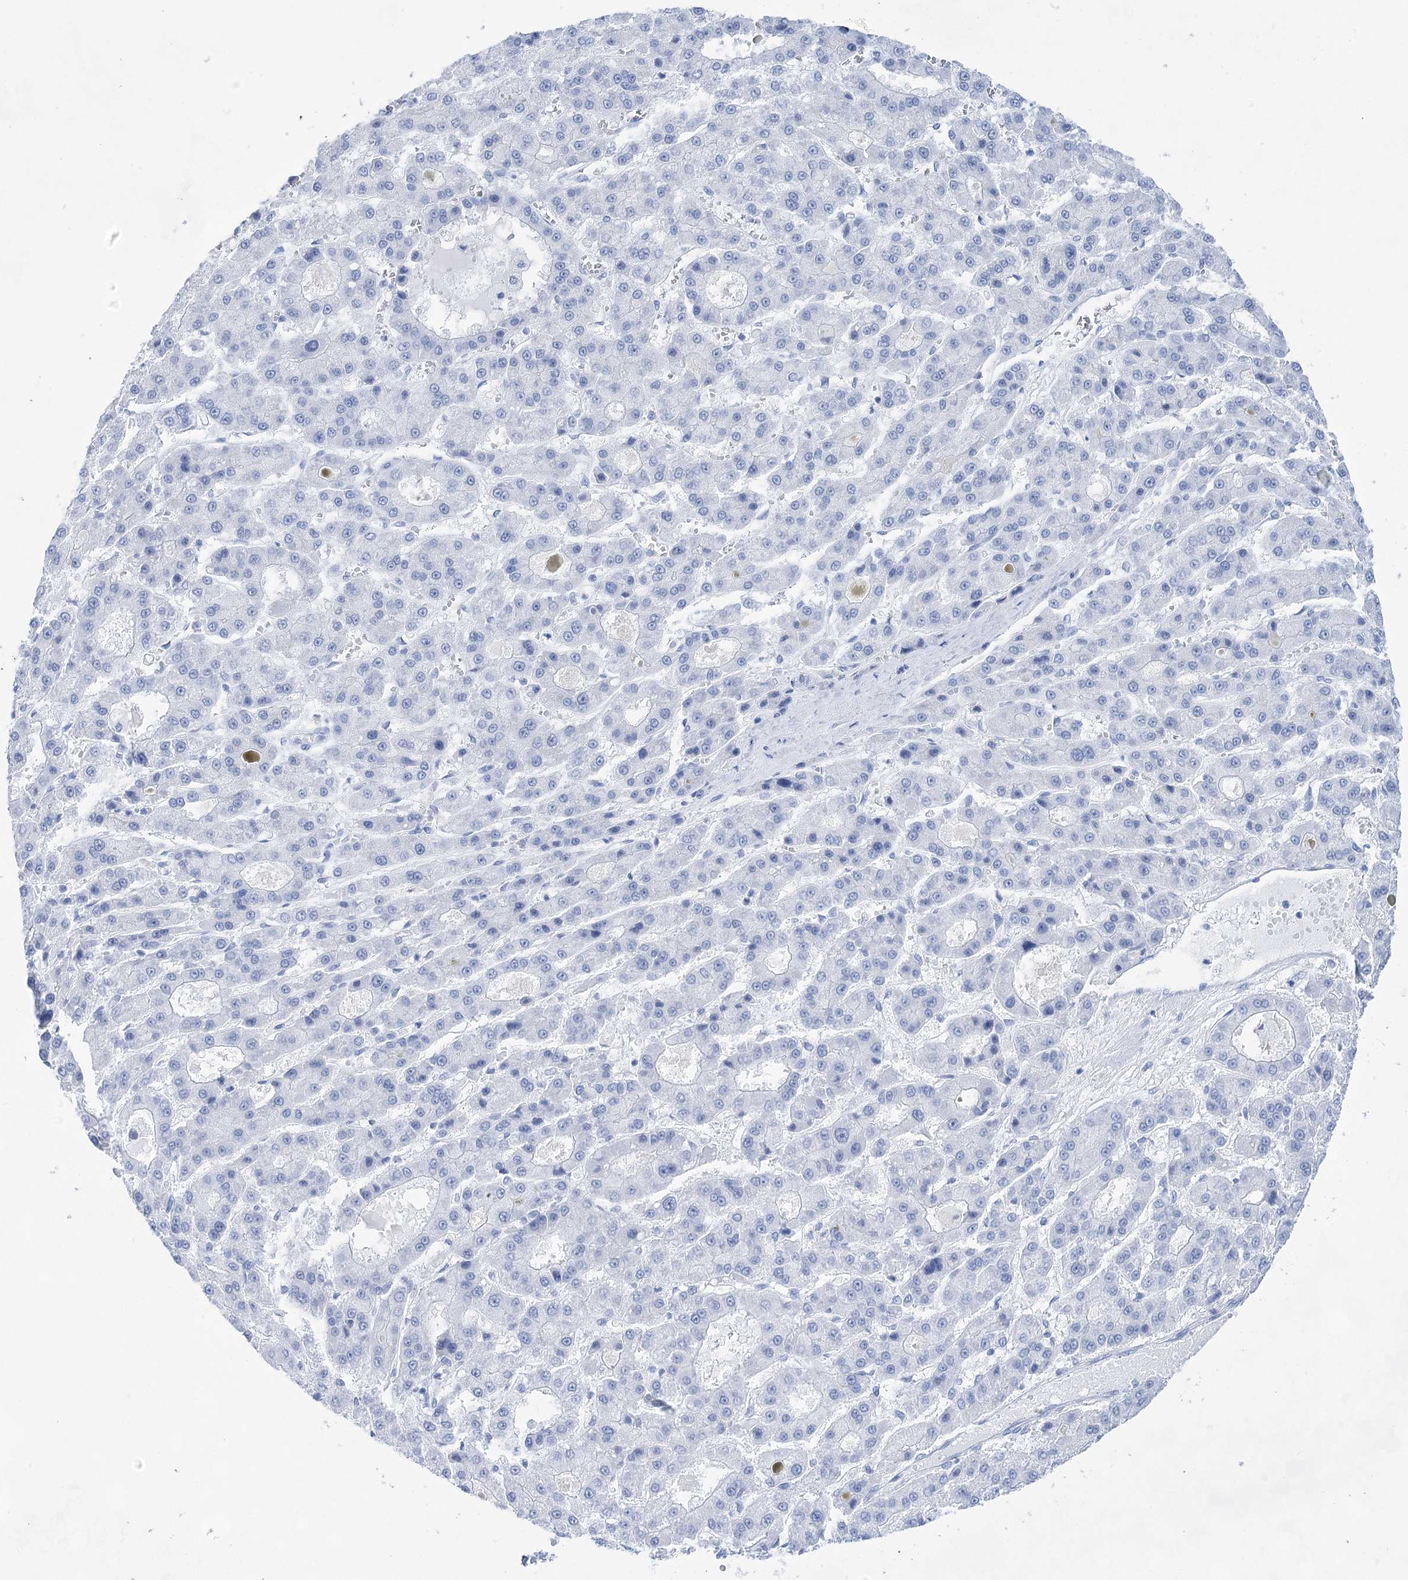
{"staining": {"intensity": "negative", "quantity": "none", "location": "none"}, "tissue": "liver cancer", "cell_type": "Tumor cells", "image_type": "cancer", "snomed": [{"axis": "morphology", "description": "Carcinoma, Hepatocellular, NOS"}, {"axis": "topography", "description": "Liver"}], "caption": "The image exhibits no staining of tumor cells in liver cancer (hepatocellular carcinoma).", "gene": "LALBA", "patient": {"sex": "male", "age": 70}}